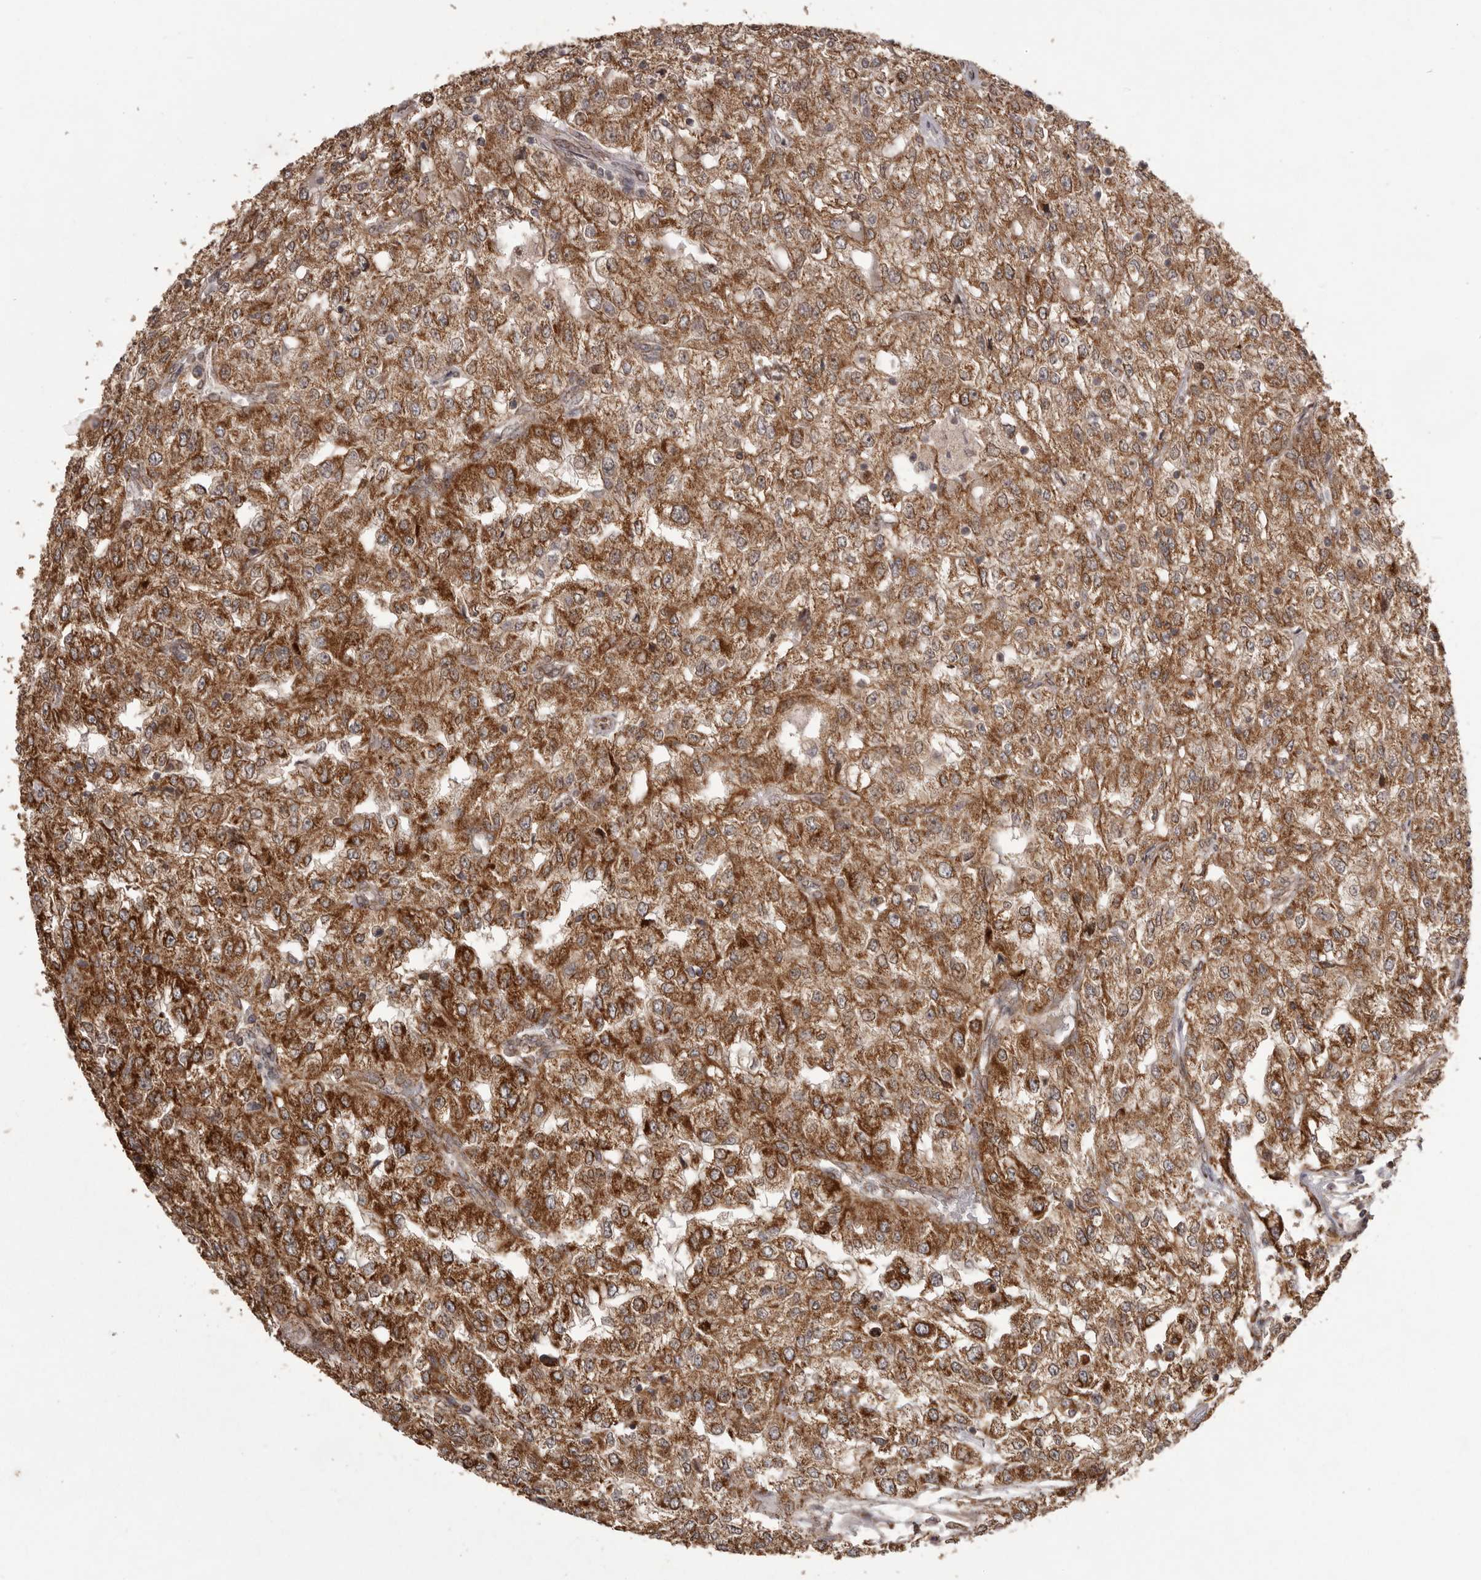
{"staining": {"intensity": "strong", "quantity": ">75%", "location": "cytoplasmic/membranous"}, "tissue": "renal cancer", "cell_type": "Tumor cells", "image_type": "cancer", "snomed": [{"axis": "morphology", "description": "Adenocarcinoma, NOS"}, {"axis": "topography", "description": "Kidney"}], "caption": "This is a photomicrograph of IHC staining of renal adenocarcinoma, which shows strong positivity in the cytoplasmic/membranous of tumor cells.", "gene": "CHRM2", "patient": {"sex": "female", "age": 54}}